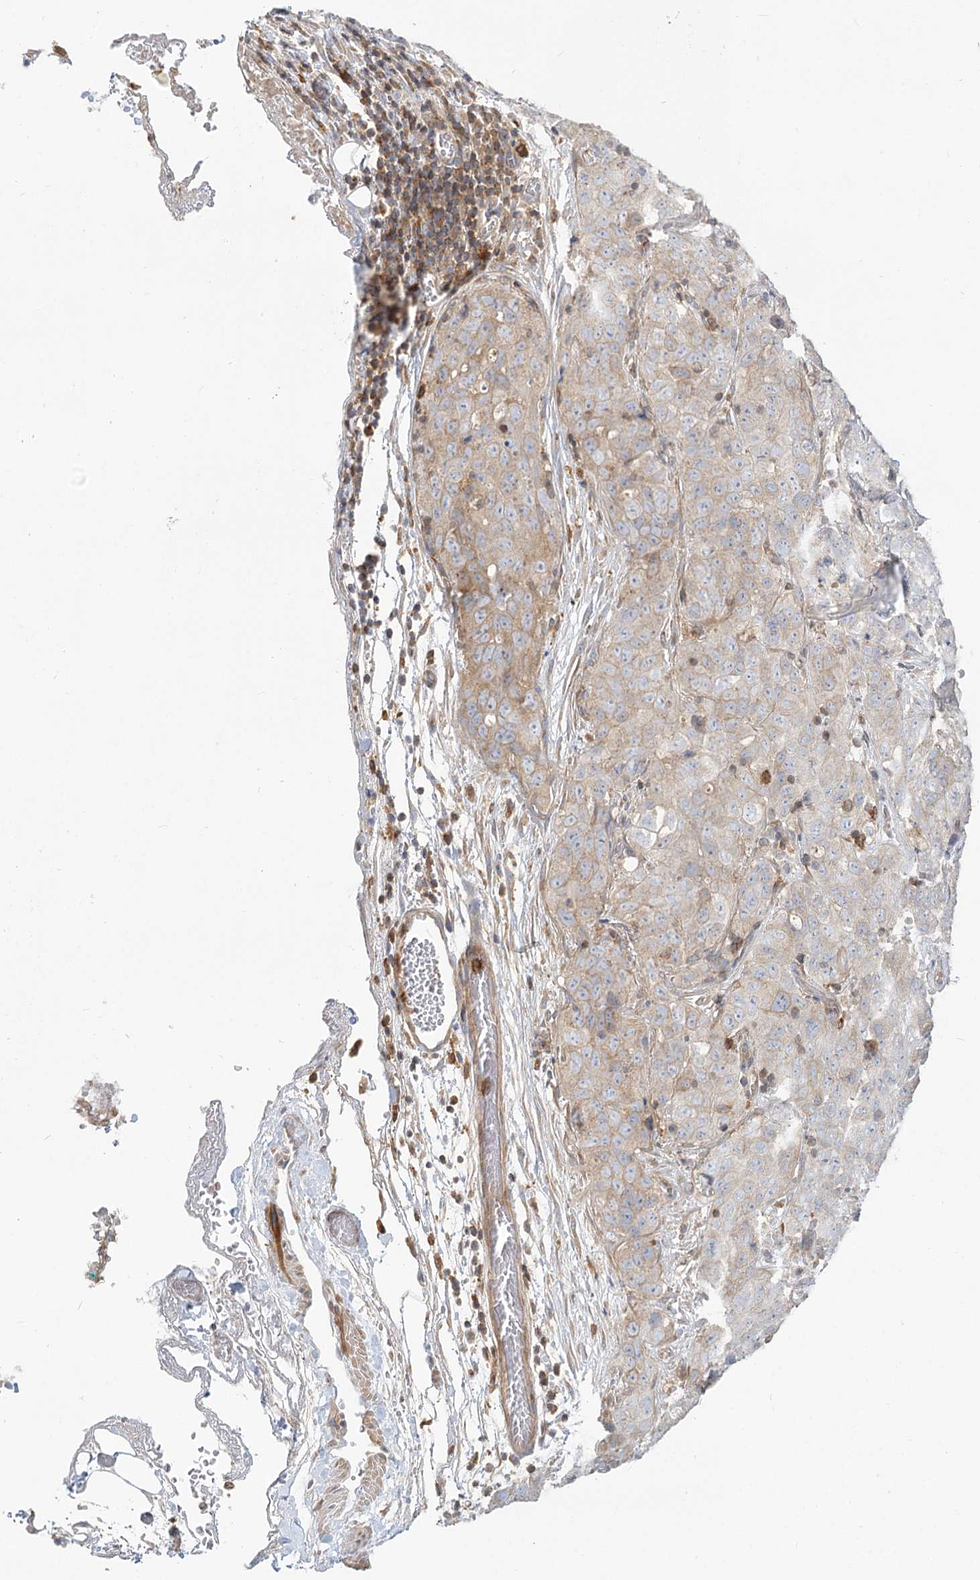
{"staining": {"intensity": "moderate", "quantity": "25%-75%", "location": "cytoplasmic/membranous"}, "tissue": "stomach cancer", "cell_type": "Tumor cells", "image_type": "cancer", "snomed": [{"axis": "morphology", "description": "Normal tissue, NOS"}, {"axis": "morphology", "description": "Adenocarcinoma, NOS"}, {"axis": "topography", "description": "Lymph node"}, {"axis": "topography", "description": "Stomach"}], "caption": "This photomicrograph demonstrates stomach adenocarcinoma stained with immunohistochemistry to label a protein in brown. The cytoplasmic/membranous of tumor cells show moderate positivity for the protein. Nuclei are counter-stained blue.", "gene": "MTMR3", "patient": {"sex": "male", "age": 48}}